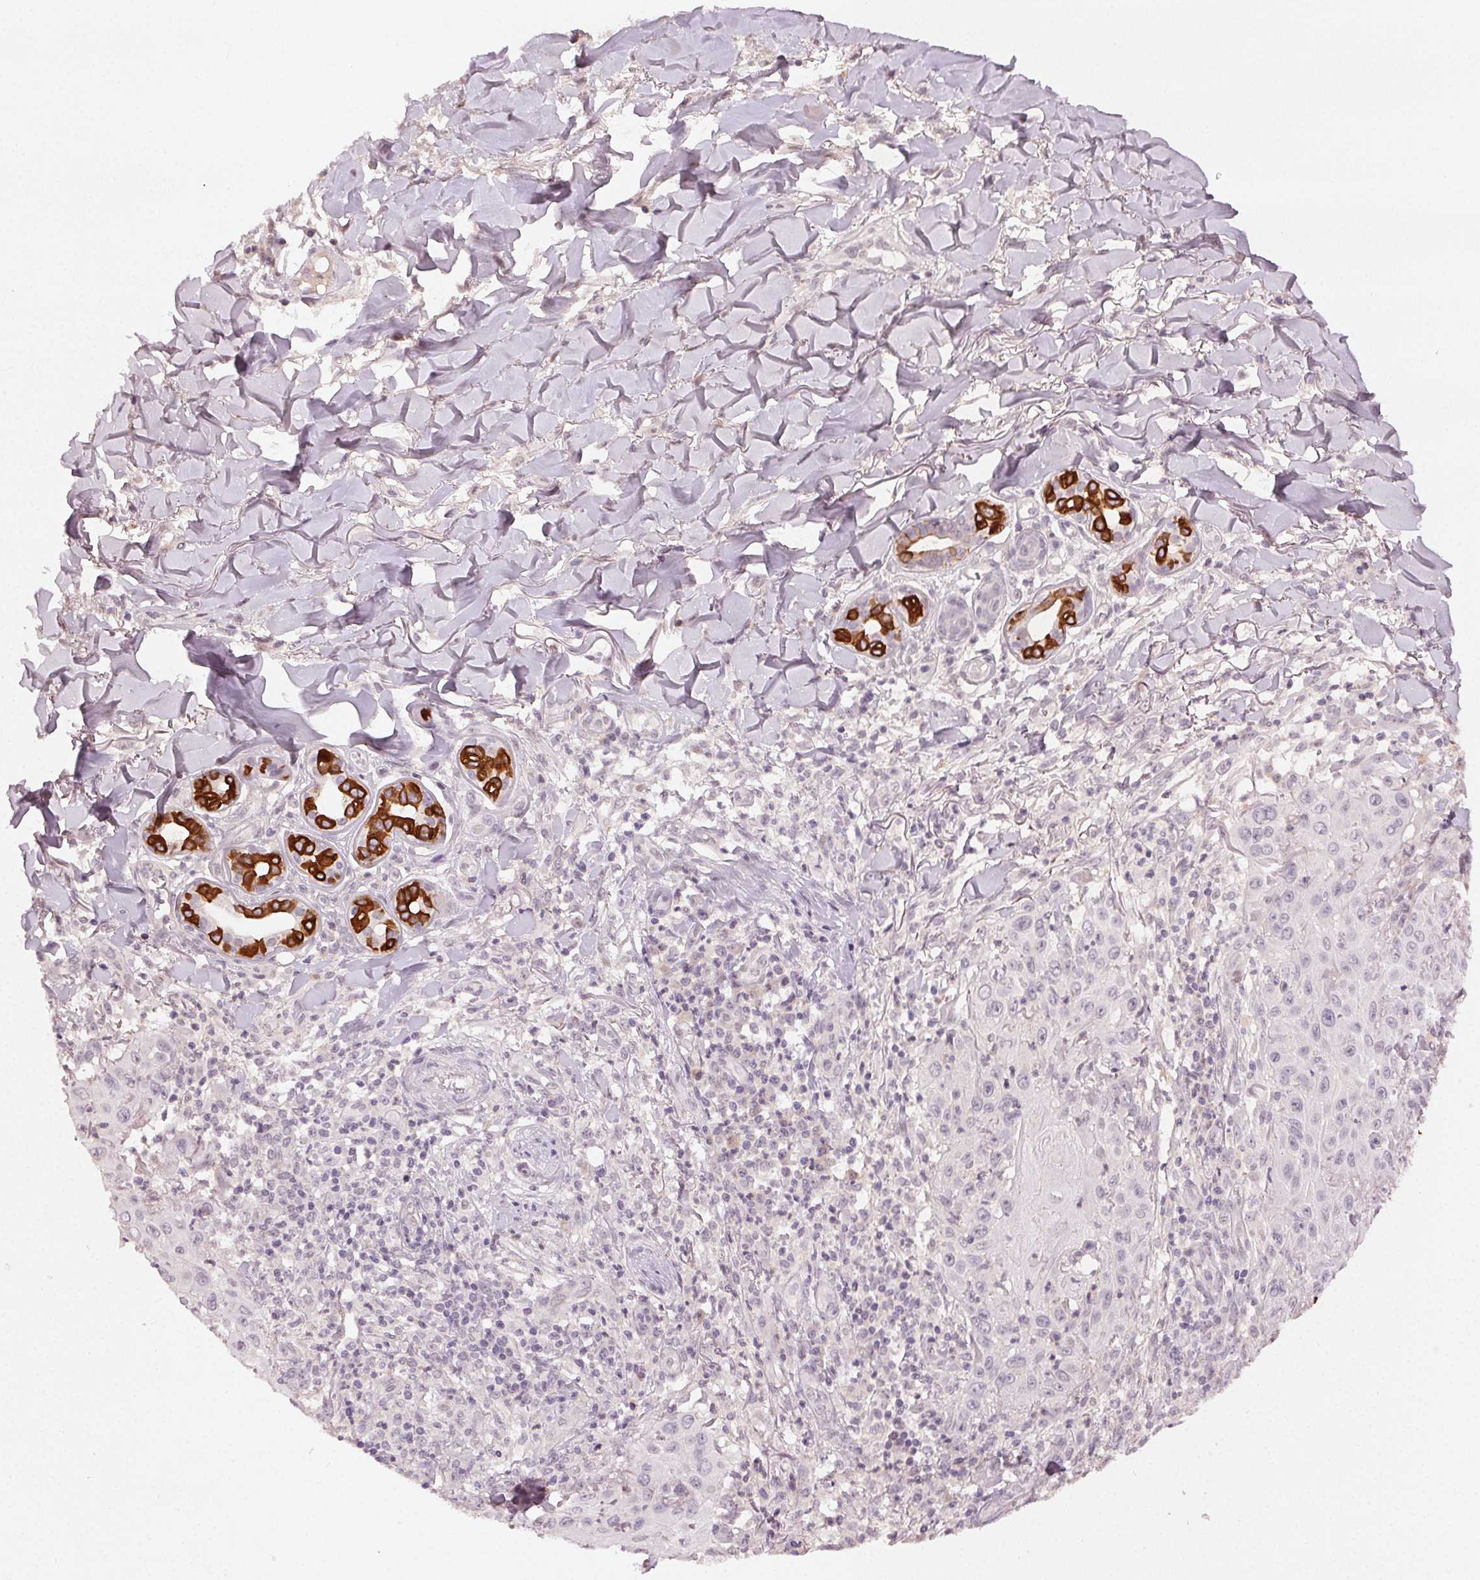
{"staining": {"intensity": "negative", "quantity": "none", "location": "none"}, "tissue": "skin cancer", "cell_type": "Tumor cells", "image_type": "cancer", "snomed": [{"axis": "morphology", "description": "Squamous cell carcinoma, NOS"}, {"axis": "topography", "description": "Skin"}], "caption": "This photomicrograph is of skin cancer (squamous cell carcinoma) stained with IHC to label a protein in brown with the nuclei are counter-stained blue. There is no positivity in tumor cells.", "gene": "TUB", "patient": {"sex": "male", "age": 75}}